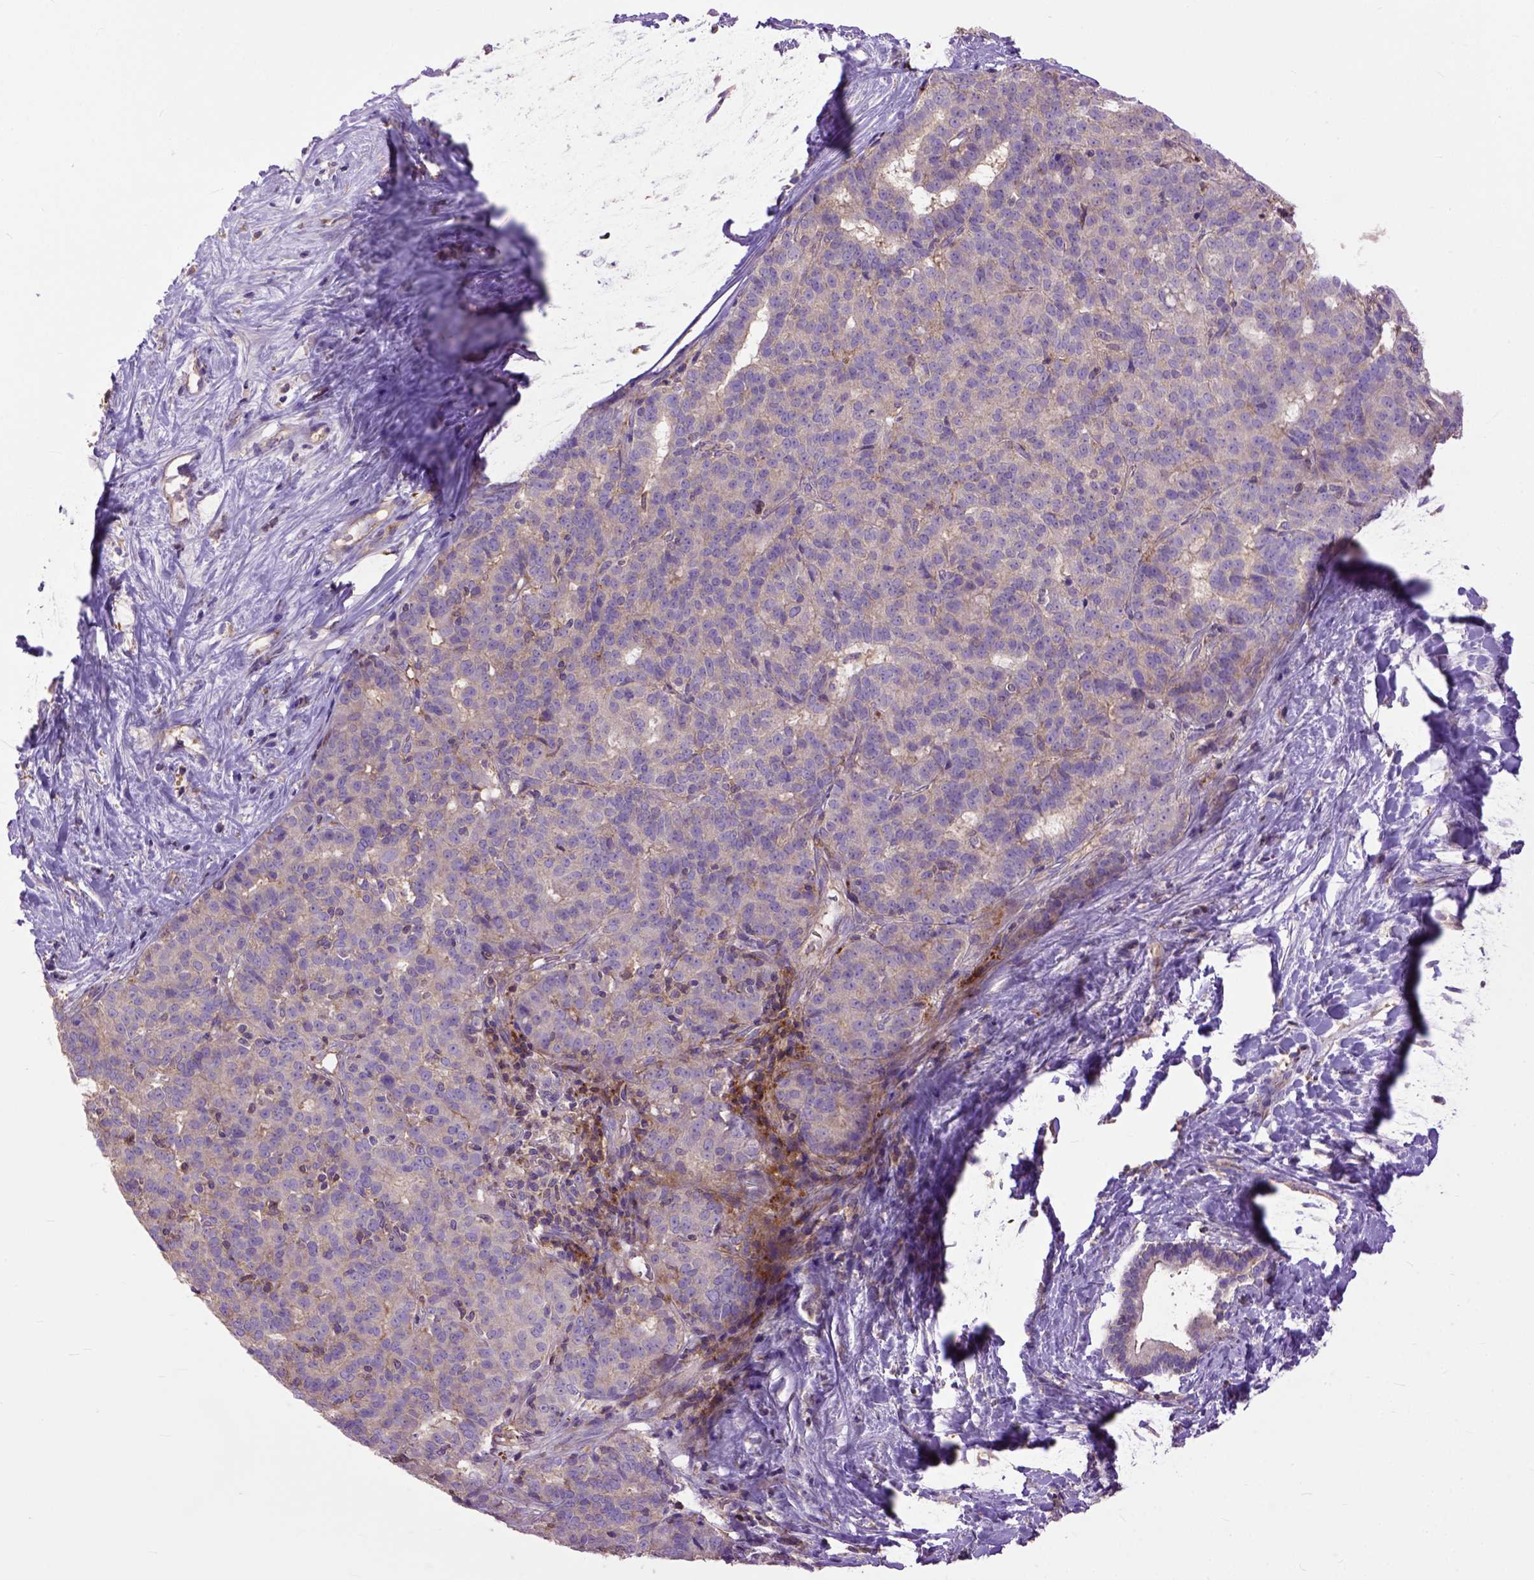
{"staining": {"intensity": "weak", "quantity": ">75%", "location": "cytoplasmic/membranous"}, "tissue": "liver cancer", "cell_type": "Tumor cells", "image_type": "cancer", "snomed": [{"axis": "morphology", "description": "Cholangiocarcinoma"}, {"axis": "topography", "description": "Liver"}], "caption": "Human liver cholangiocarcinoma stained with a brown dye shows weak cytoplasmic/membranous positive staining in about >75% of tumor cells.", "gene": "NAMPT", "patient": {"sex": "female", "age": 47}}